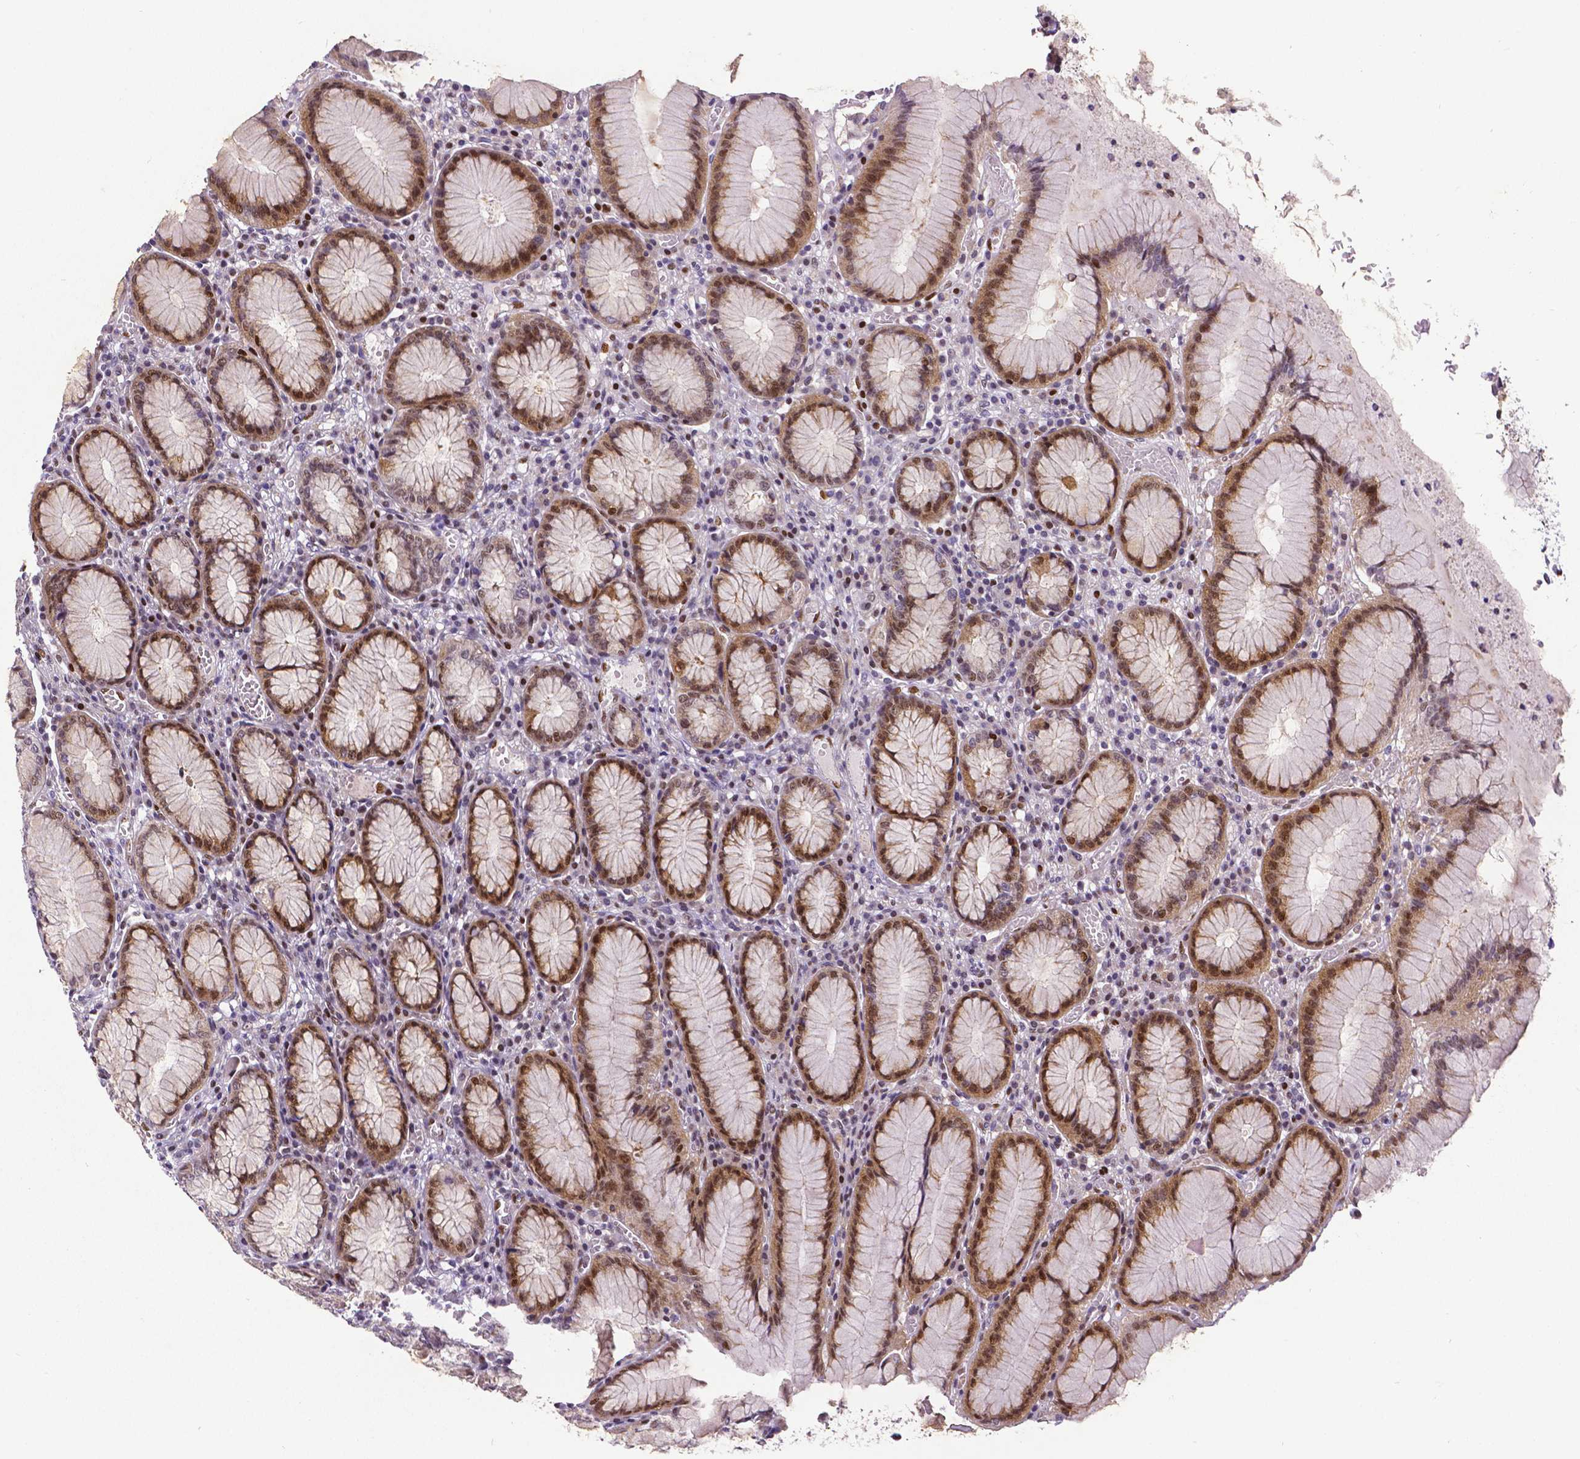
{"staining": {"intensity": "strong", "quantity": "25%-75%", "location": "nuclear"}, "tissue": "stomach", "cell_type": "Glandular cells", "image_type": "normal", "snomed": [{"axis": "morphology", "description": "Normal tissue, NOS"}, {"axis": "topography", "description": "Stomach"}], "caption": "Normal stomach demonstrates strong nuclear positivity in about 25%-75% of glandular cells (DAB = brown stain, brightfield microscopy at high magnification)..", "gene": "CTCF", "patient": {"sex": "male", "age": 55}}